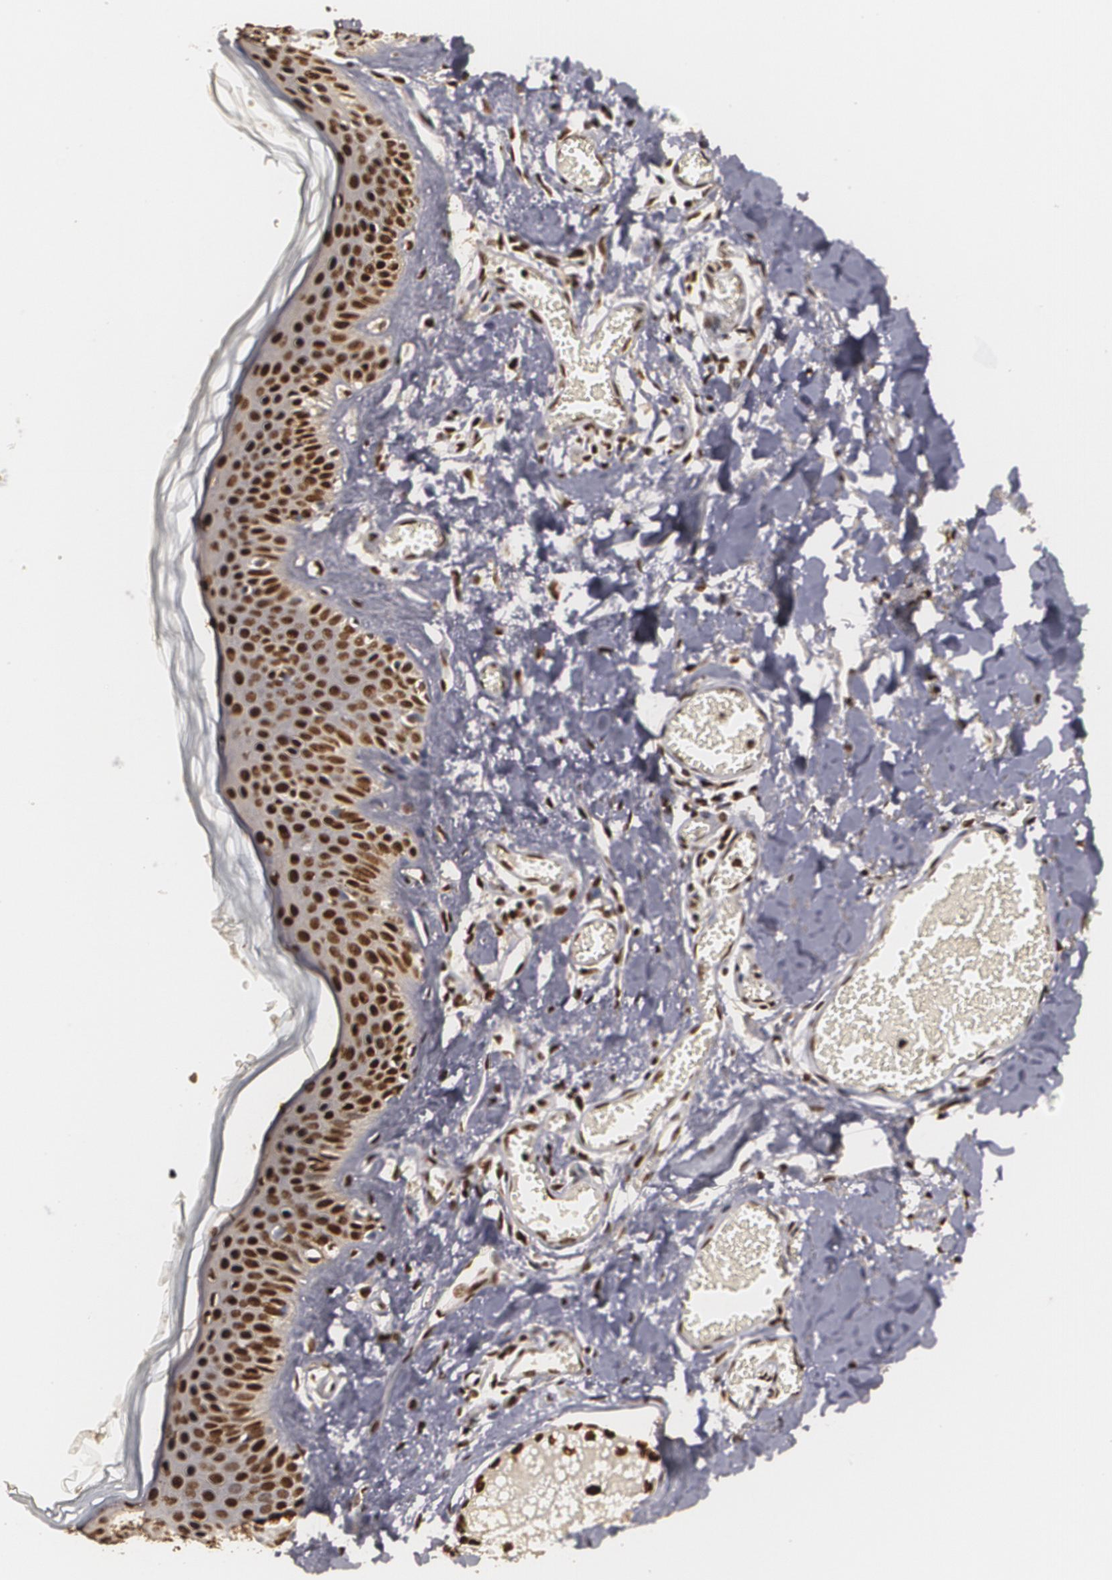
{"staining": {"intensity": "strong", "quantity": ">75%", "location": "nuclear"}, "tissue": "skin", "cell_type": "Fibroblasts", "image_type": "normal", "snomed": [{"axis": "morphology", "description": "Normal tissue, NOS"}, {"axis": "morphology", "description": "Sarcoma, NOS"}, {"axis": "topography", "description": "Skin"}, {"axis": "topography", "description": "Soft tissue"}], "caption": "Strong nuclear positivity for a protein is appreciated in about >75% of fibroblasts of benign skin using immunohistochemistry (IHC).", "gene": "RCOR1", "patient": {"sex": "female", "age": 51}}